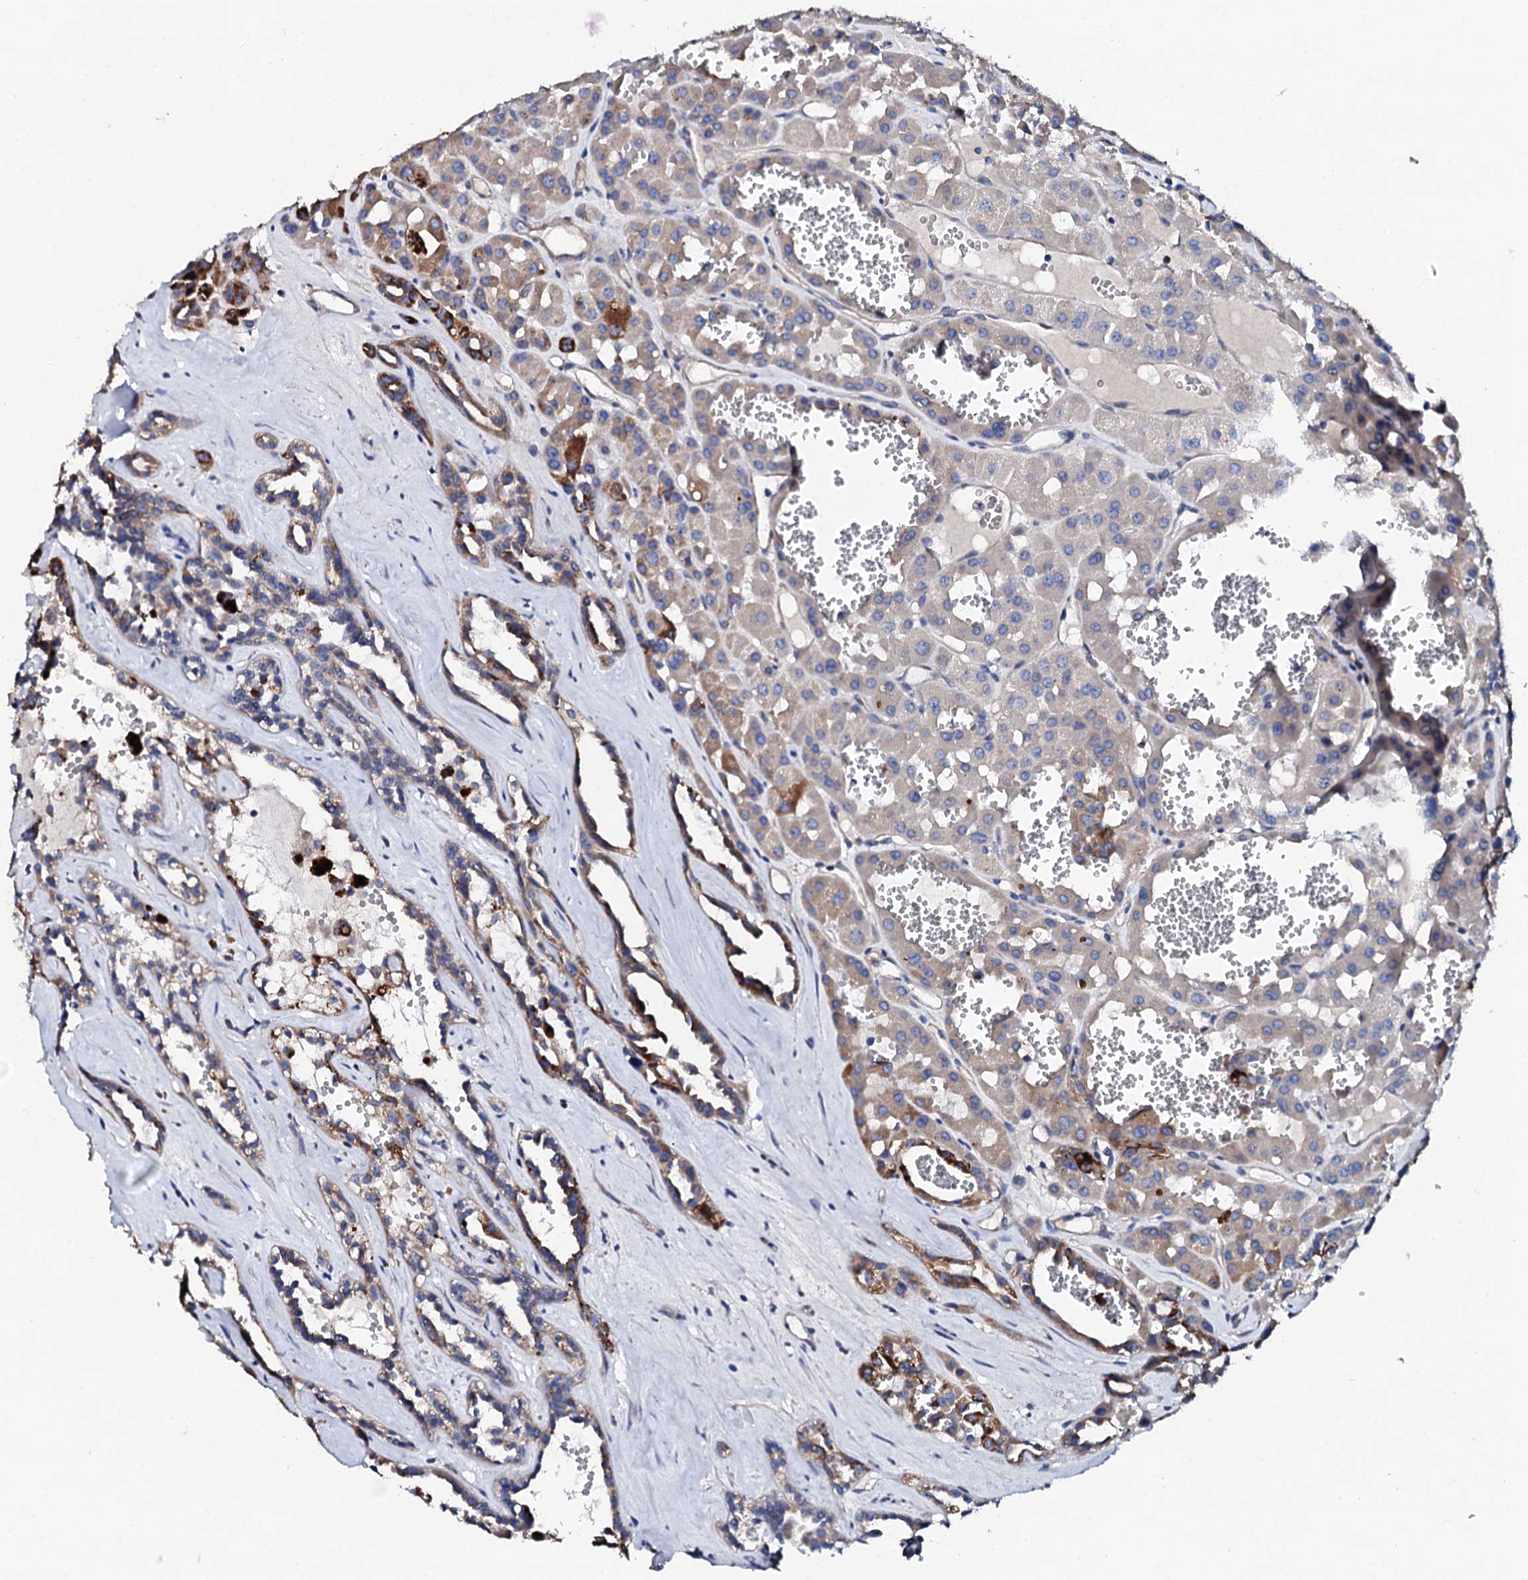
{"staining": {"intensity": "strong", "quantity": "<25%", "location": "cytoplasmic/membranous"}, "tissue": "renal cancer", "cell_type": "Tumor cells", "image_type": "cancer", "snomed": [{"axis": "morphology", "description": "Carcinoma, NOS"}, {"axis": "topography", "description": "Kidney"}], "caption": "Human renal carcinoma stained with a protein marker displays strong staining in tumor cells.", "gene": "KLHL32", "patient": {"sex": "female", "age": 75}}